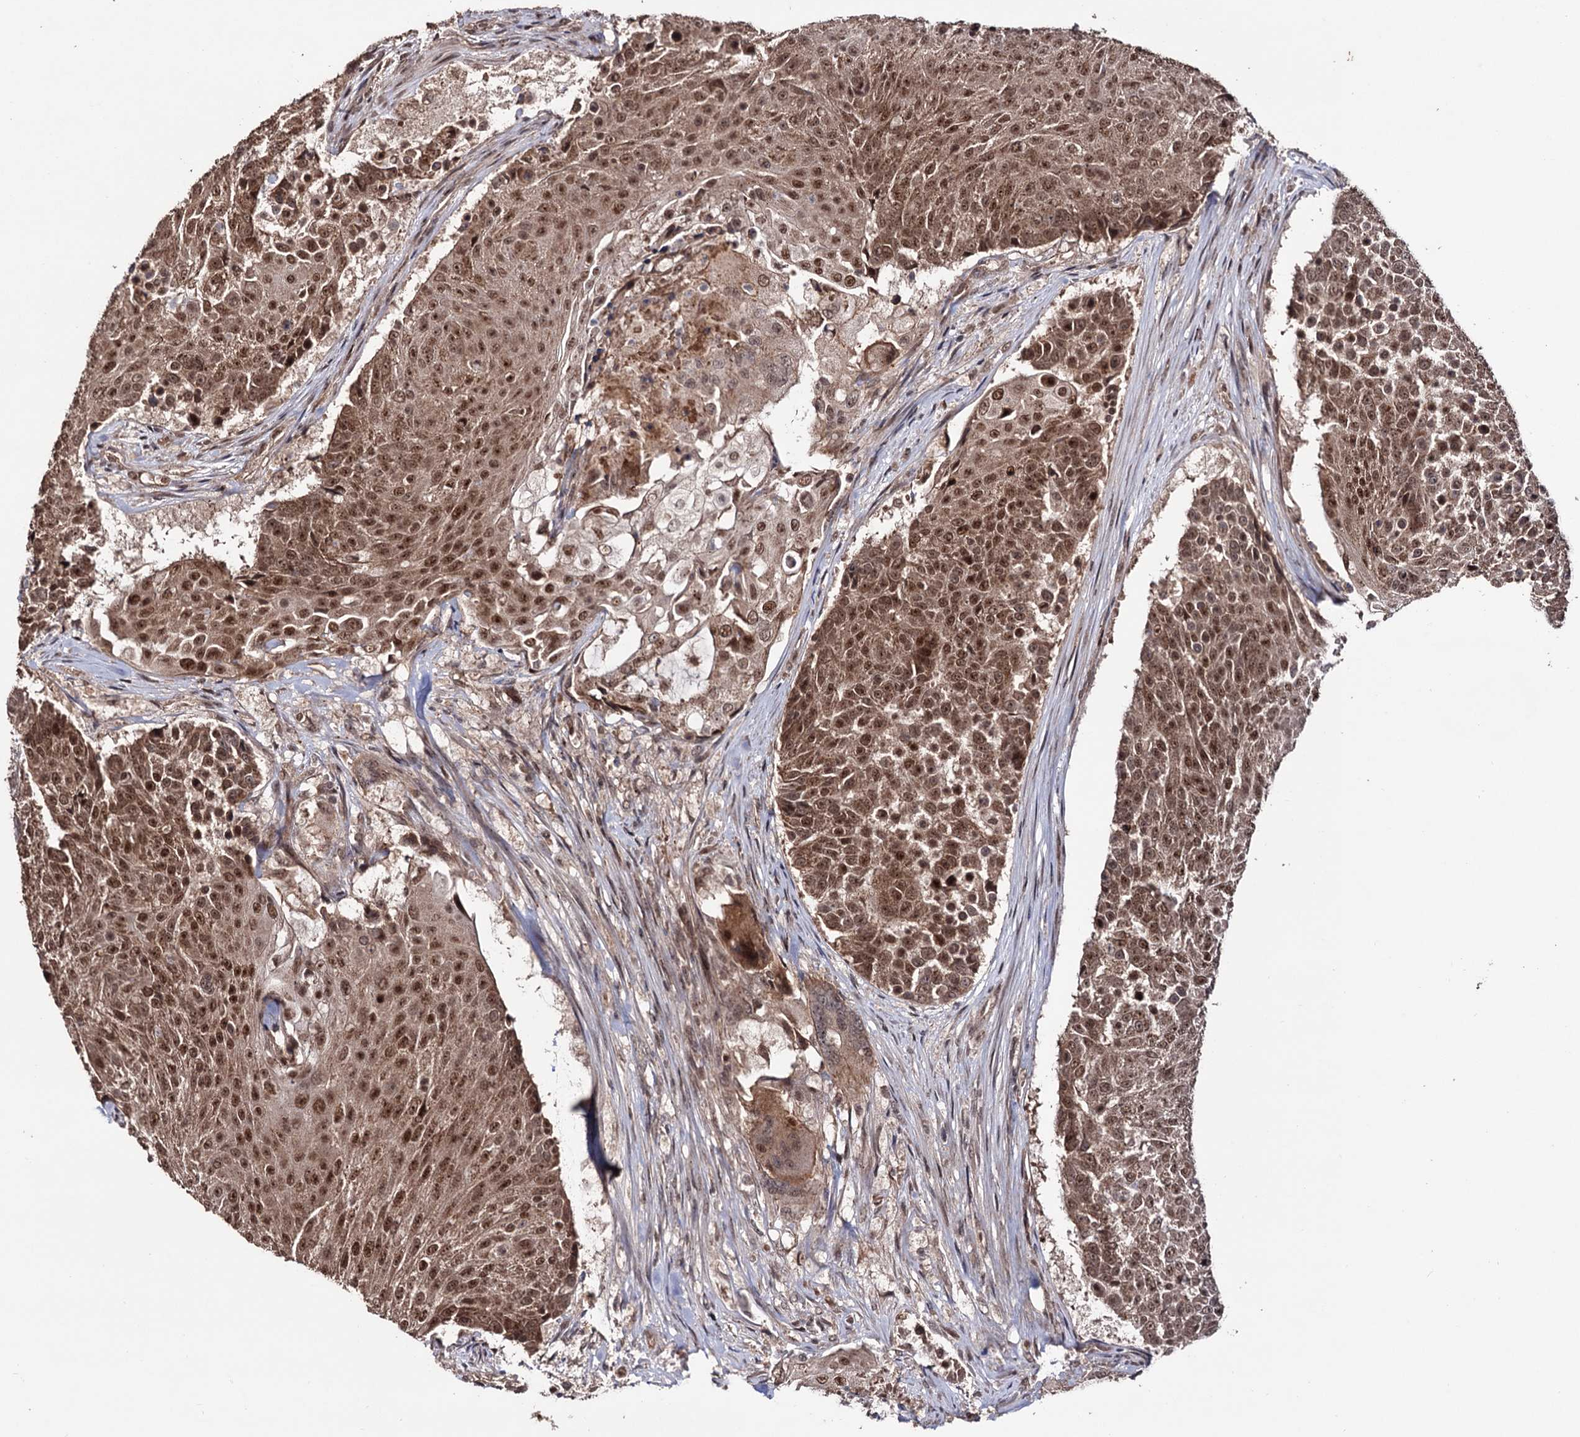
{"staining": {"intensity": "moderate", "quantity": ">75%", "location": "cytoplasmic/membranous,nuclear"}, "tissue": "urothelial cancer", "cell_type": "Tumor cells", "image_type": "cancer", "snomed": [{"axis": "morphology", "description": "Urothelial carcinoma, High grade"}, {"axis": "topography", "description": "Urinary bladder"}], "caption": "Urothelial cancer was stained to show a protein in brown. There is medium levels of moderate cytoplasmic/membranous and nuclear expression in about >75% of tumor cells. (DAB (3,3'-diaminobenzidine) IHC, brown staining for protein, blue staining for nuclei).", "gene": "KLF5", "patient": {"sex": "female", "age": 63}}